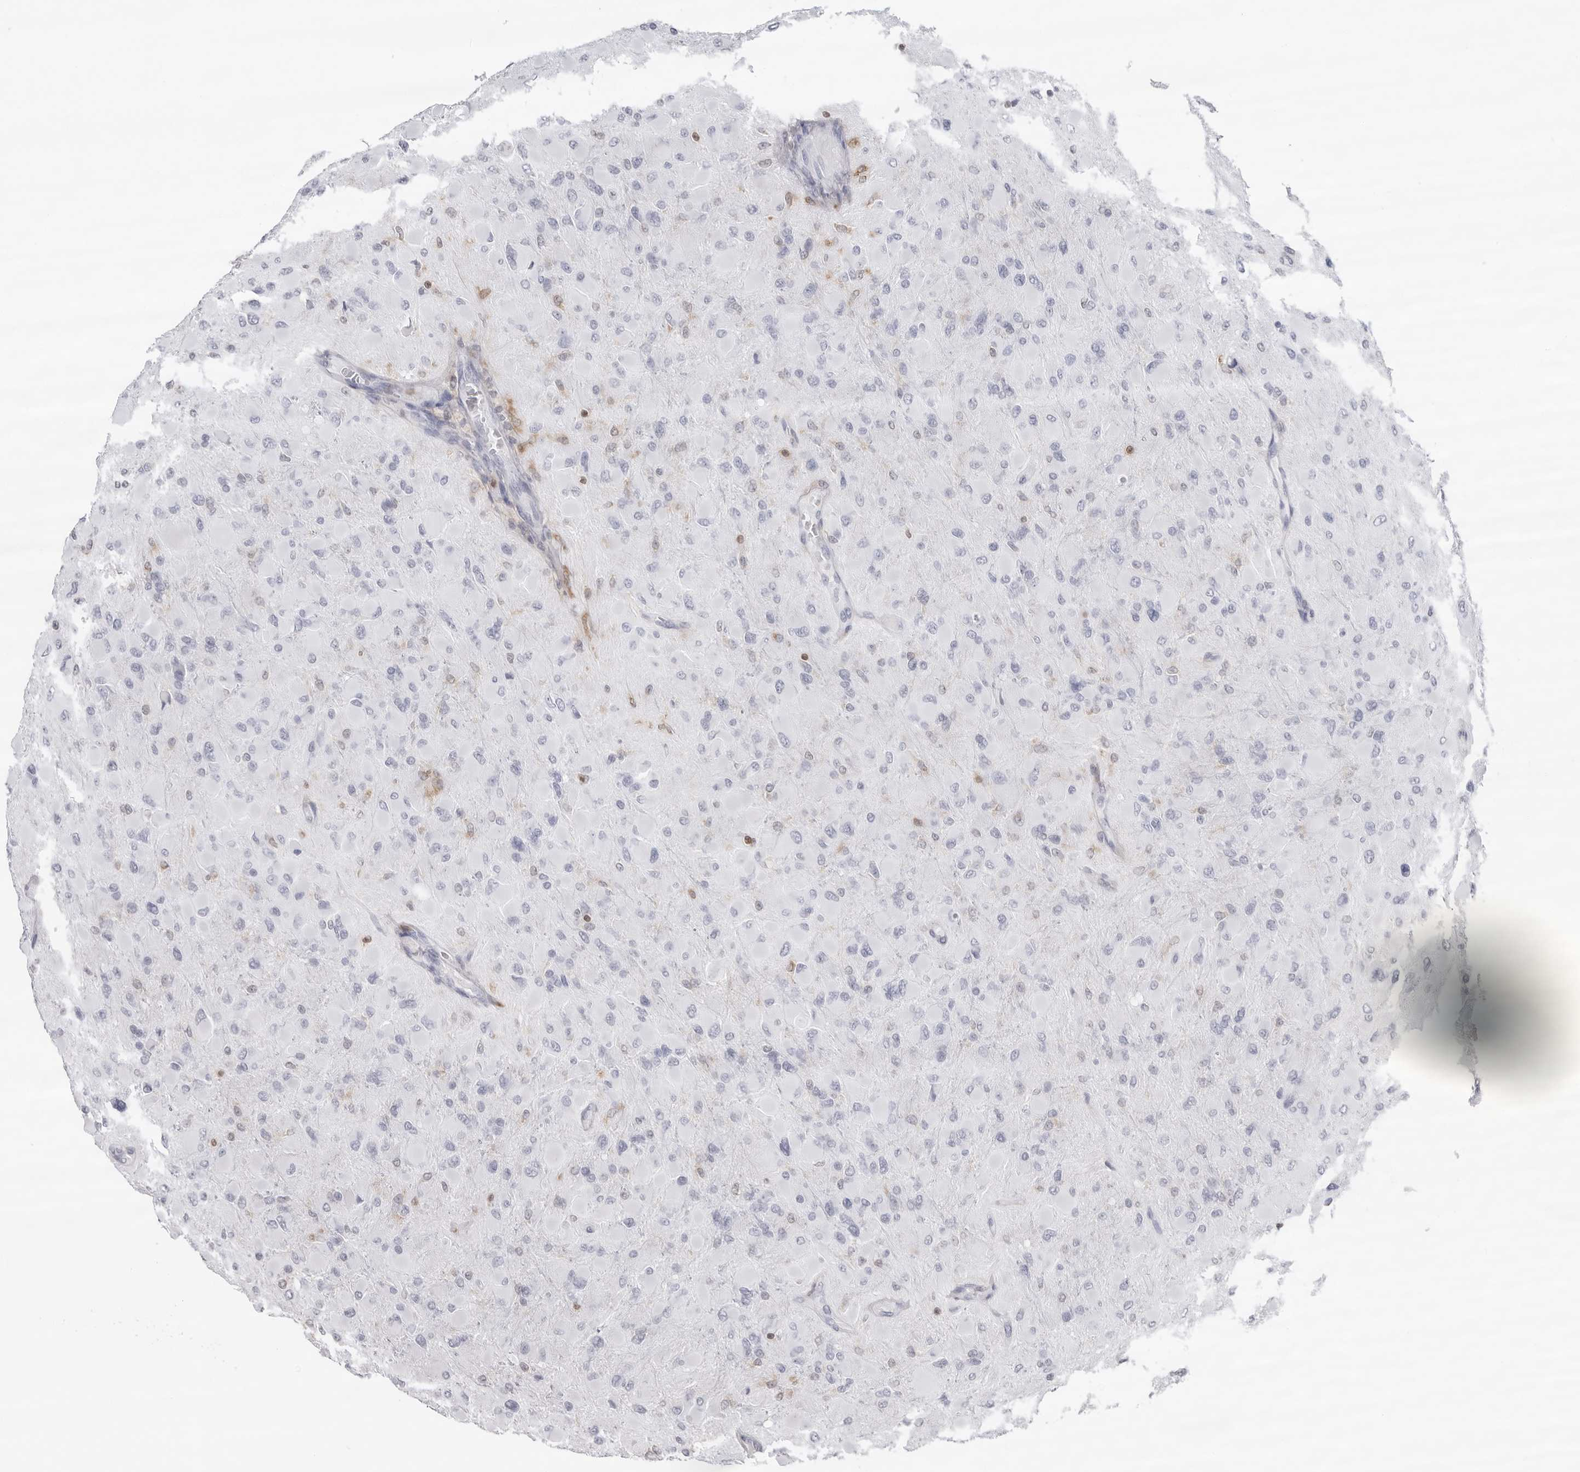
{"staining": {"intensity": "negative", "quantity": "none", "location": "none"}, "tissue": "glioma", "cell_type": "Tumor cells", "image_type": "cancer", "snomed": [{"axis": "morphology", "description": "Glioma, malignant, High grade"}, {"axis": "topography", "description": "Cerebral cortex"}], "caption": "This is a histopathology image of IHC staining of glioma, which shows no positivity in tumor cells. (DAB immunohistochemistry (IHC) visualized using brightfield microscopy, high magnification).", "gene": "FMNL1", "patient": {"sex": "female", "age": 36}}